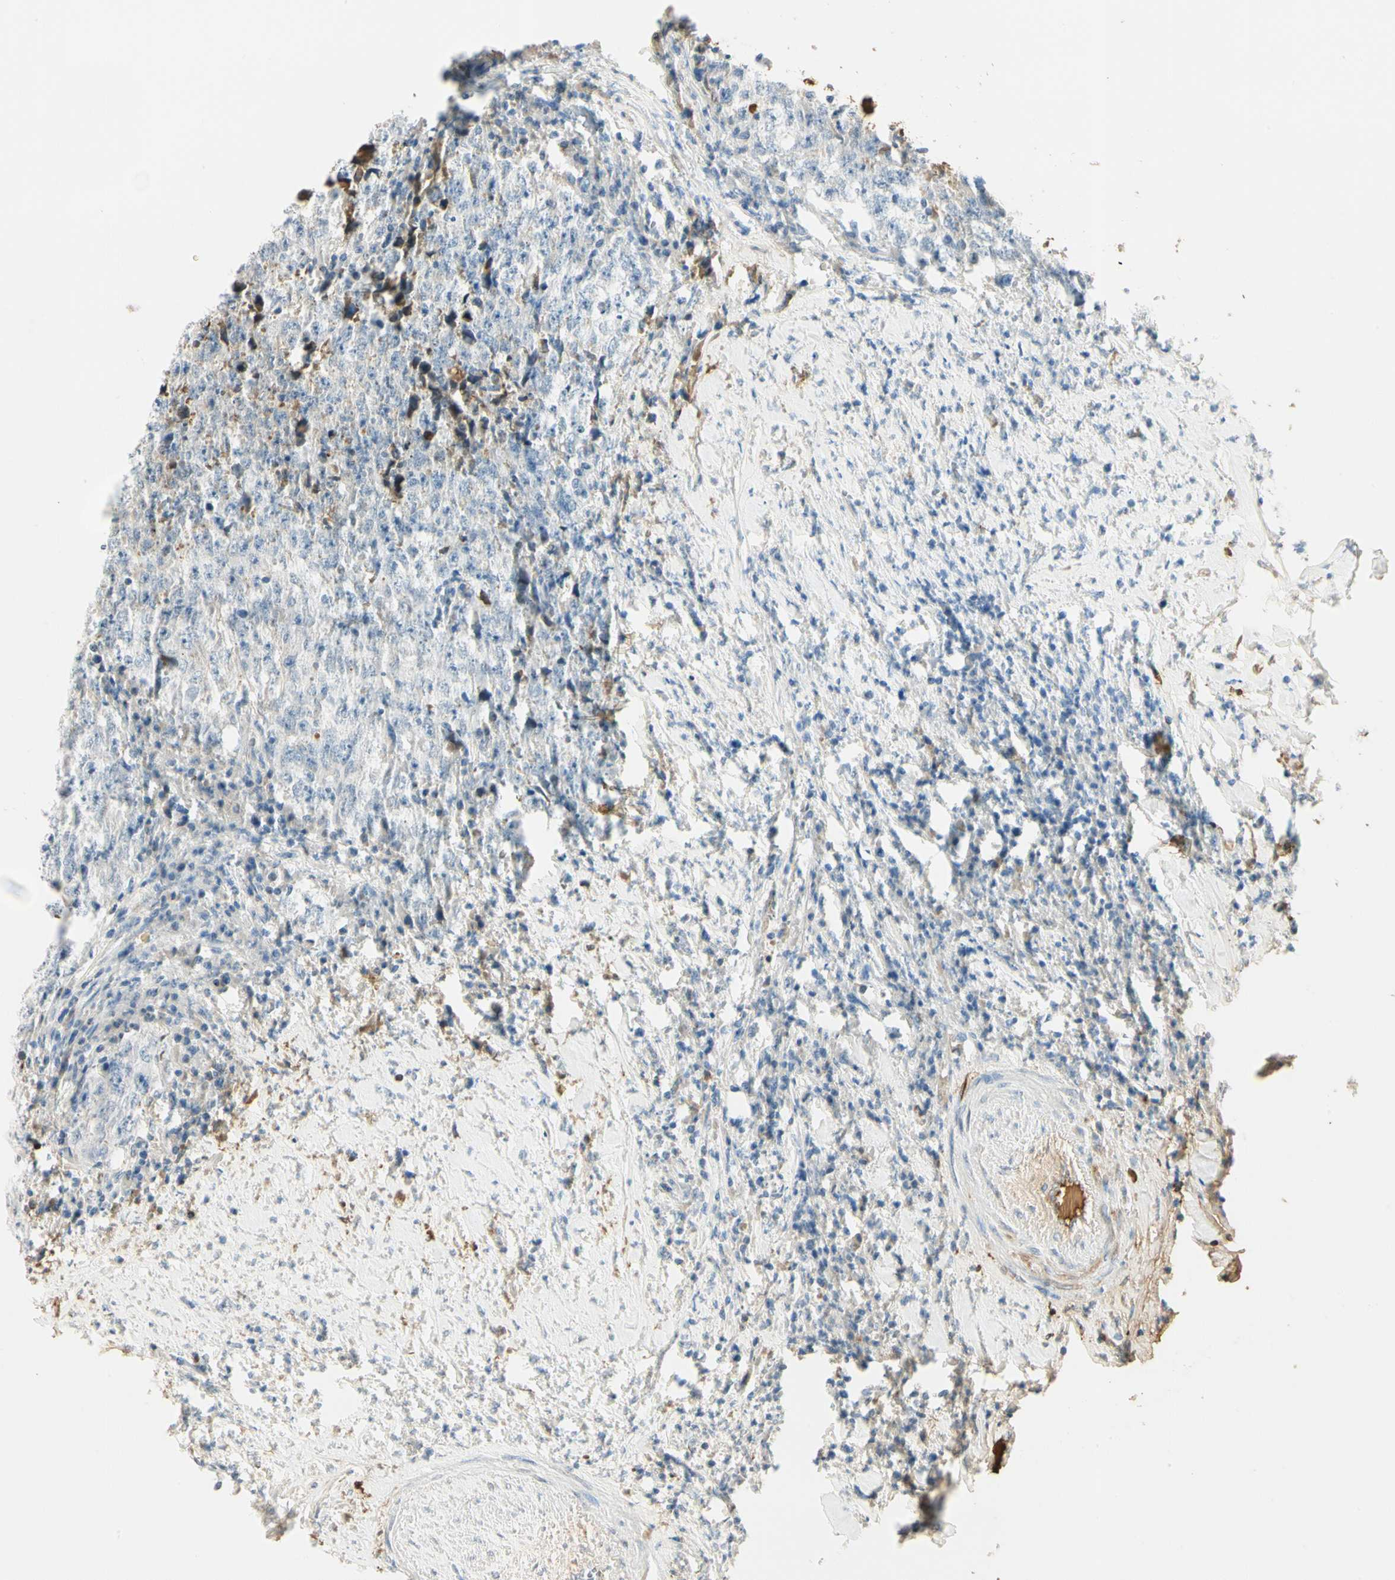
{"staining": {"intensity": "negative", "quantity": "none", "location": "none"}, "tissue": "testis cancer", "cell_type": "Tumor cells", "image_type": "cancer", "snomed": [{"axis": "morphology", "description": "Necrosis, NOS"}, {"axis": "morphology", "description": "Carcinoma, Embryonal, NOS"}, {"axis": "topography", "description": "Testis"}], "caption": "Protein analysis of embryonal carcinoma (testis) displays no significant positivity in tumor cells. (IHC, brightfield microscopy, high magnification).", "gene": "LAMB3", "patient": {"sex": "male", "age": 19}}